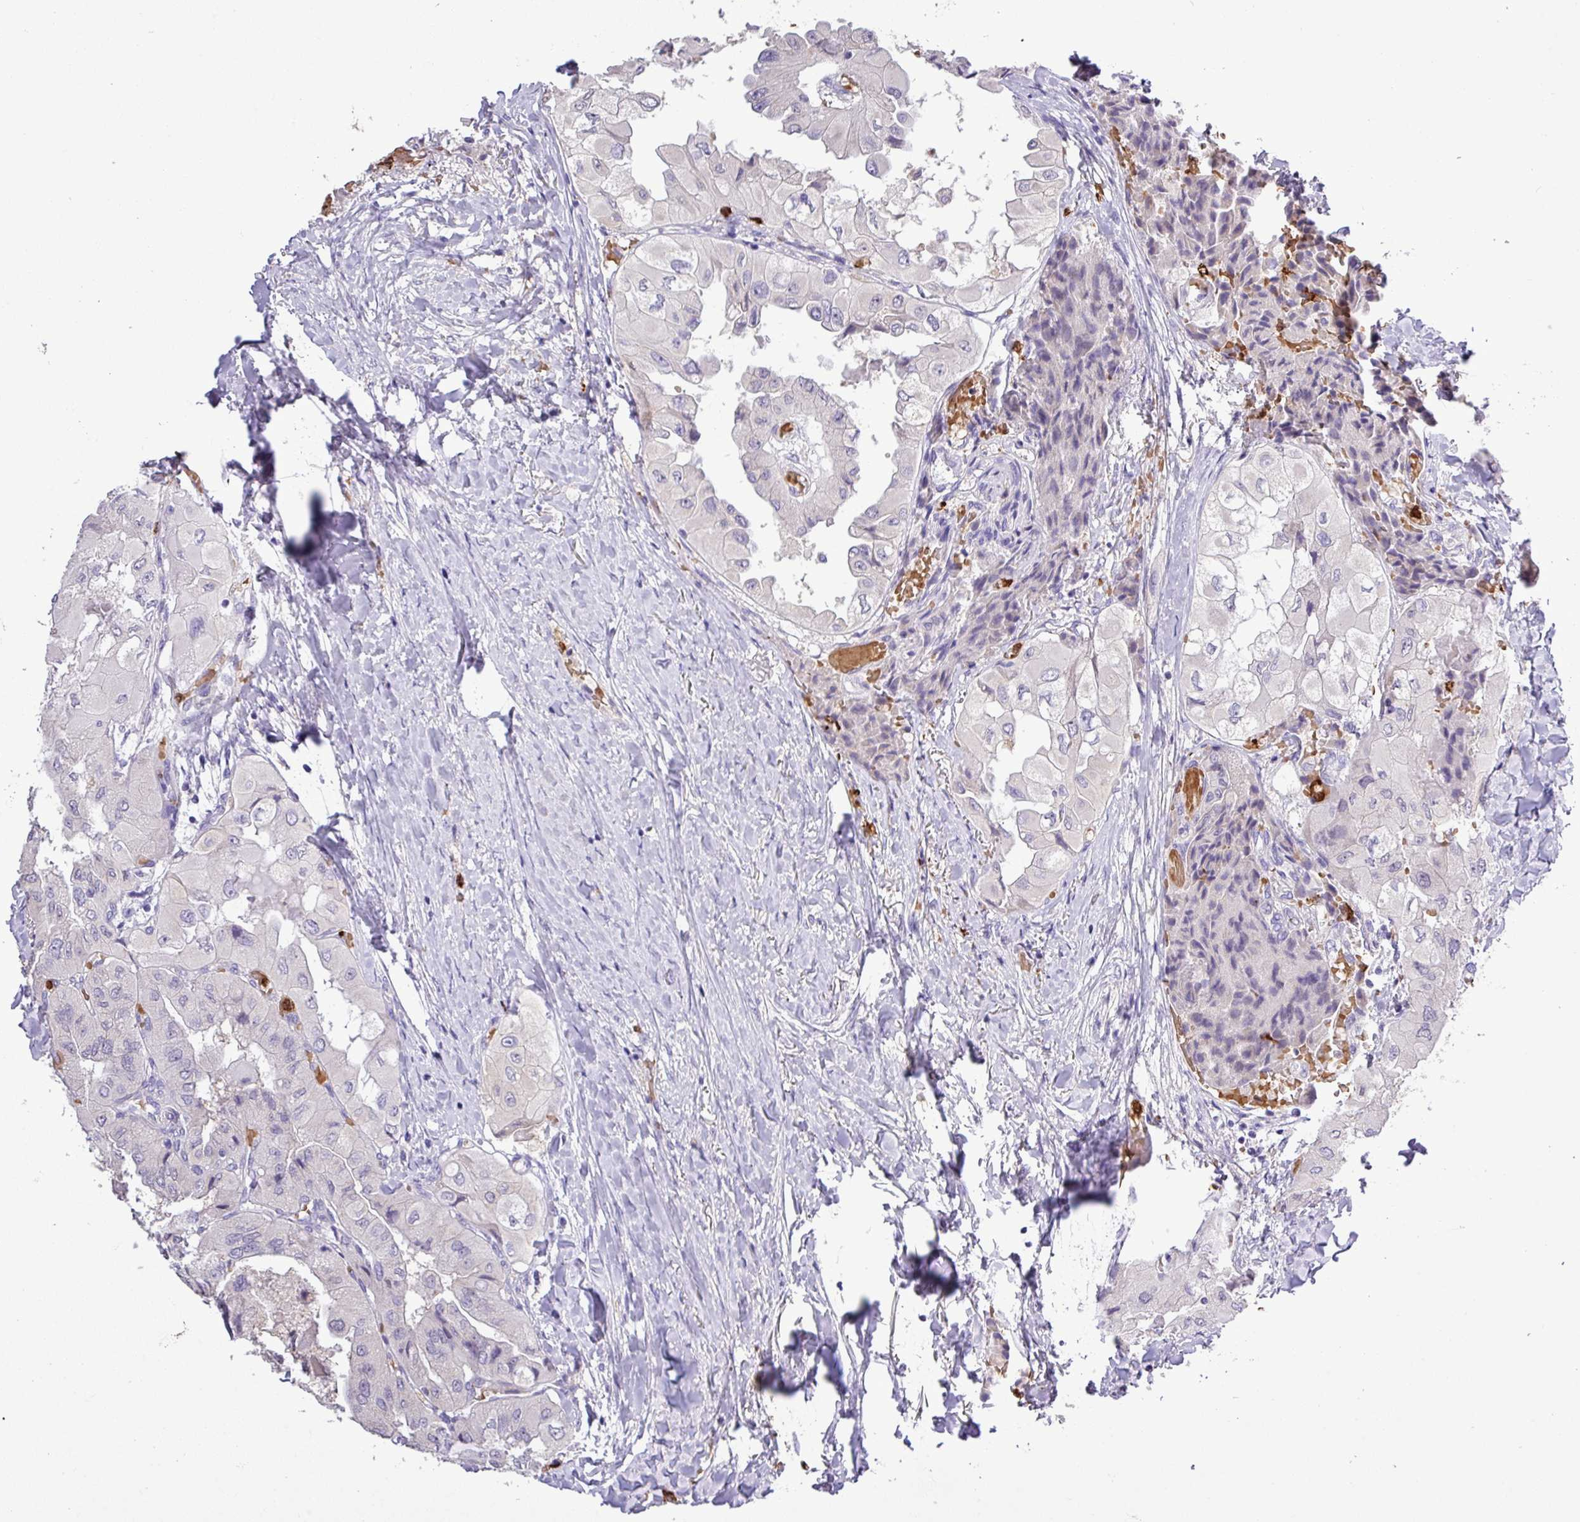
{"staining": {"intensity": "negative", "quantity": "none", "location": "none"}, "tissue": "thyroid cancer", "cell_type": "Tumor cells", "image_type": "cancer", "snomed": [{"axis": "morphology", "description": "Normal tissue, NOS"}, {"axis": "morphology", "description": "Papillary adenocarcinoma, NOS"}, {"axis": "topography", "description": "Thyroid gland"}], "caption": "Micrograph shows no protein staining in tumor cells of thyroid cancer tissue.", "gene": "MGAT4B", "patient": {"sex": "female", "age": 59}}